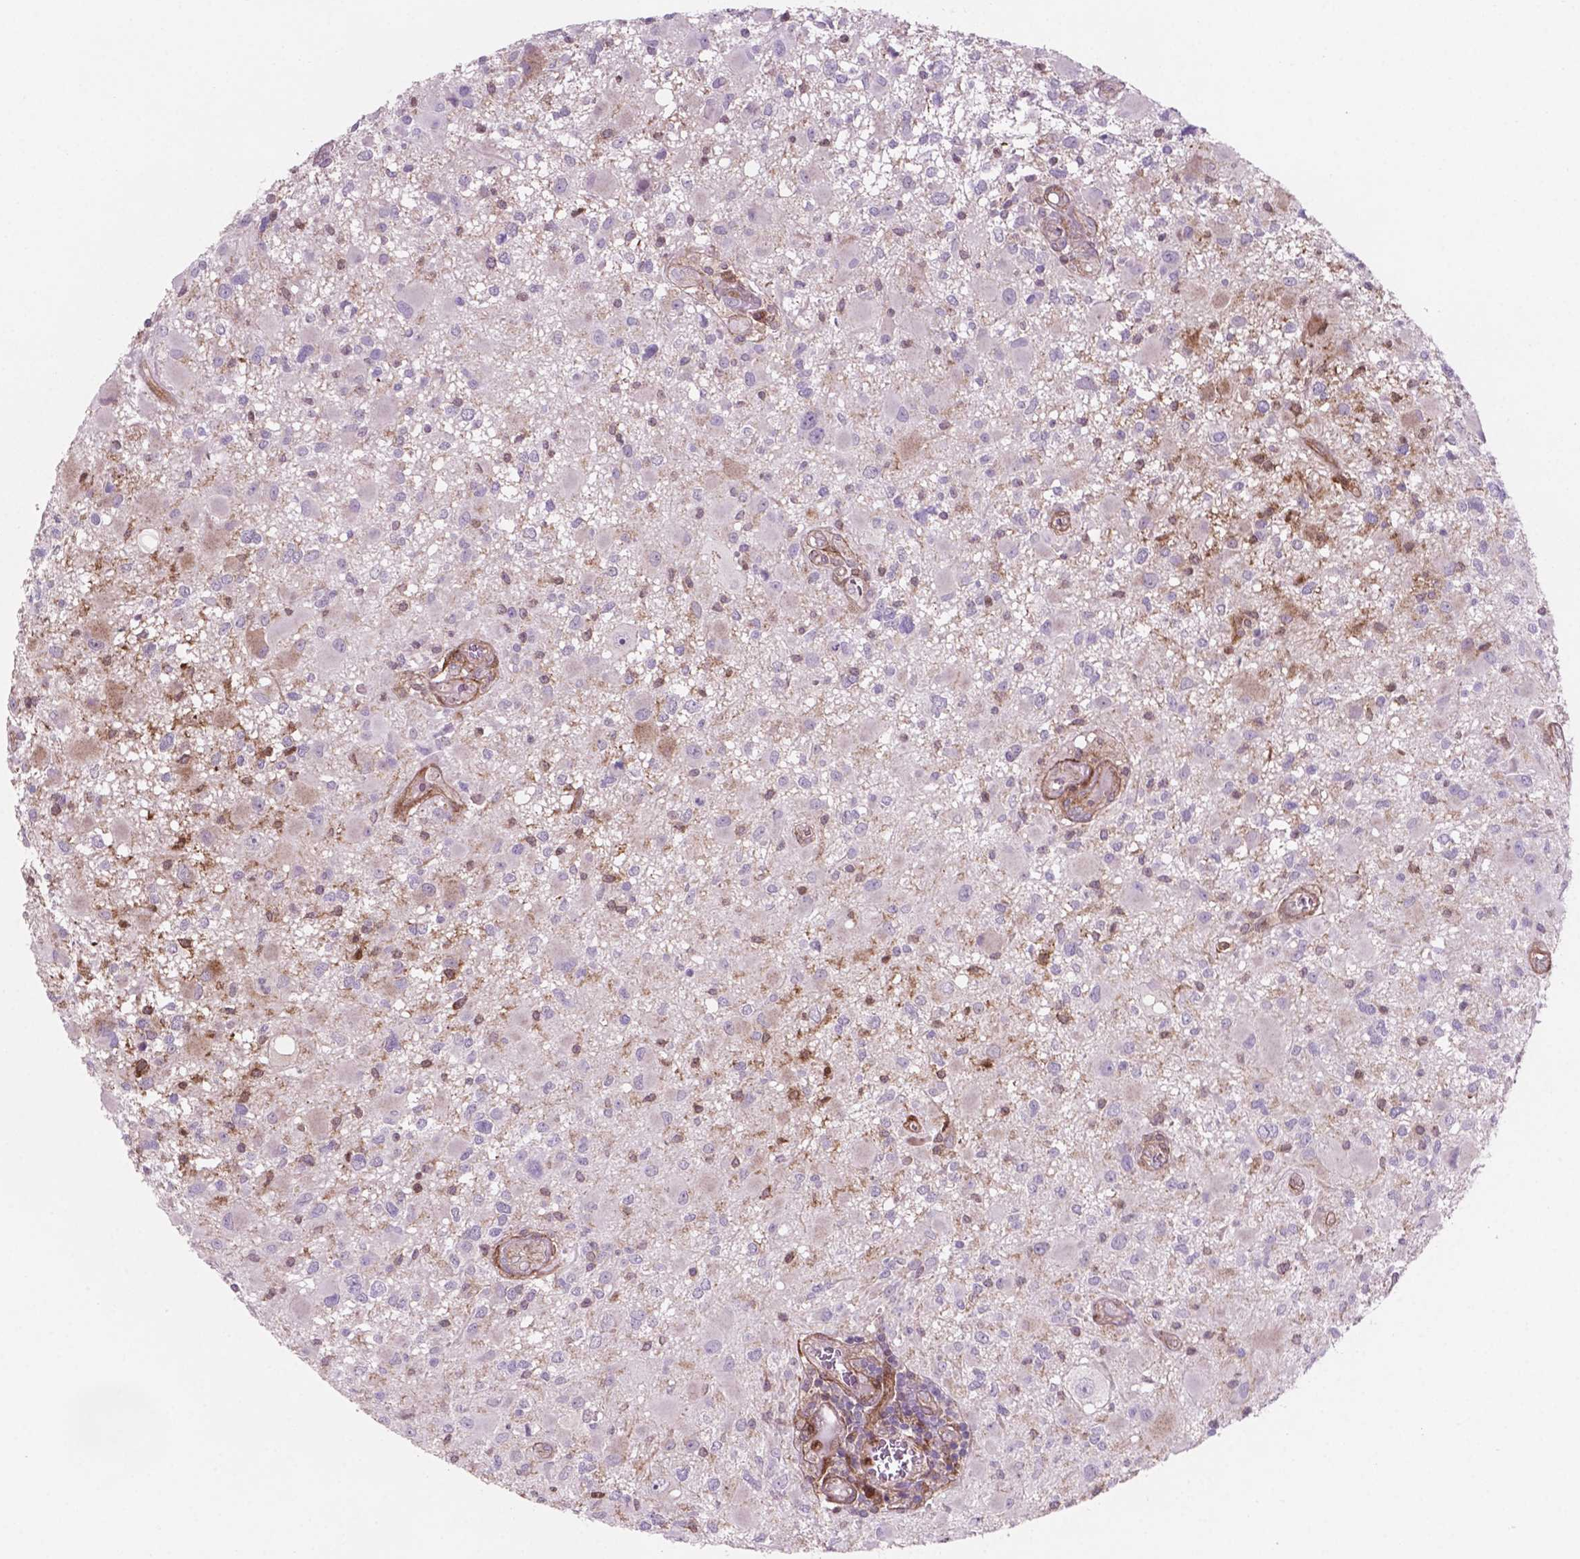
{"staining": {"intensity": "negative", "quantity": "none", "location": "none"}, "tissue": "glioma", "cell_type": "Tumor cells", "image_type": "cancer", "snomed": [{"axis": "morphology", "description": "Glioma, malignant, High grade"}, {"axis": "topography", "description": "Brain"}], "caption": "Tumor cells show no significant protein staining in glioma. The staining was performed using DAB to visualize the protein expression in brown, while the nuclei were stained in blue with hematoxylin (Magnification: 20x).", "gene": "LDHA", "patient": {"sex": "male", "age": 54}}